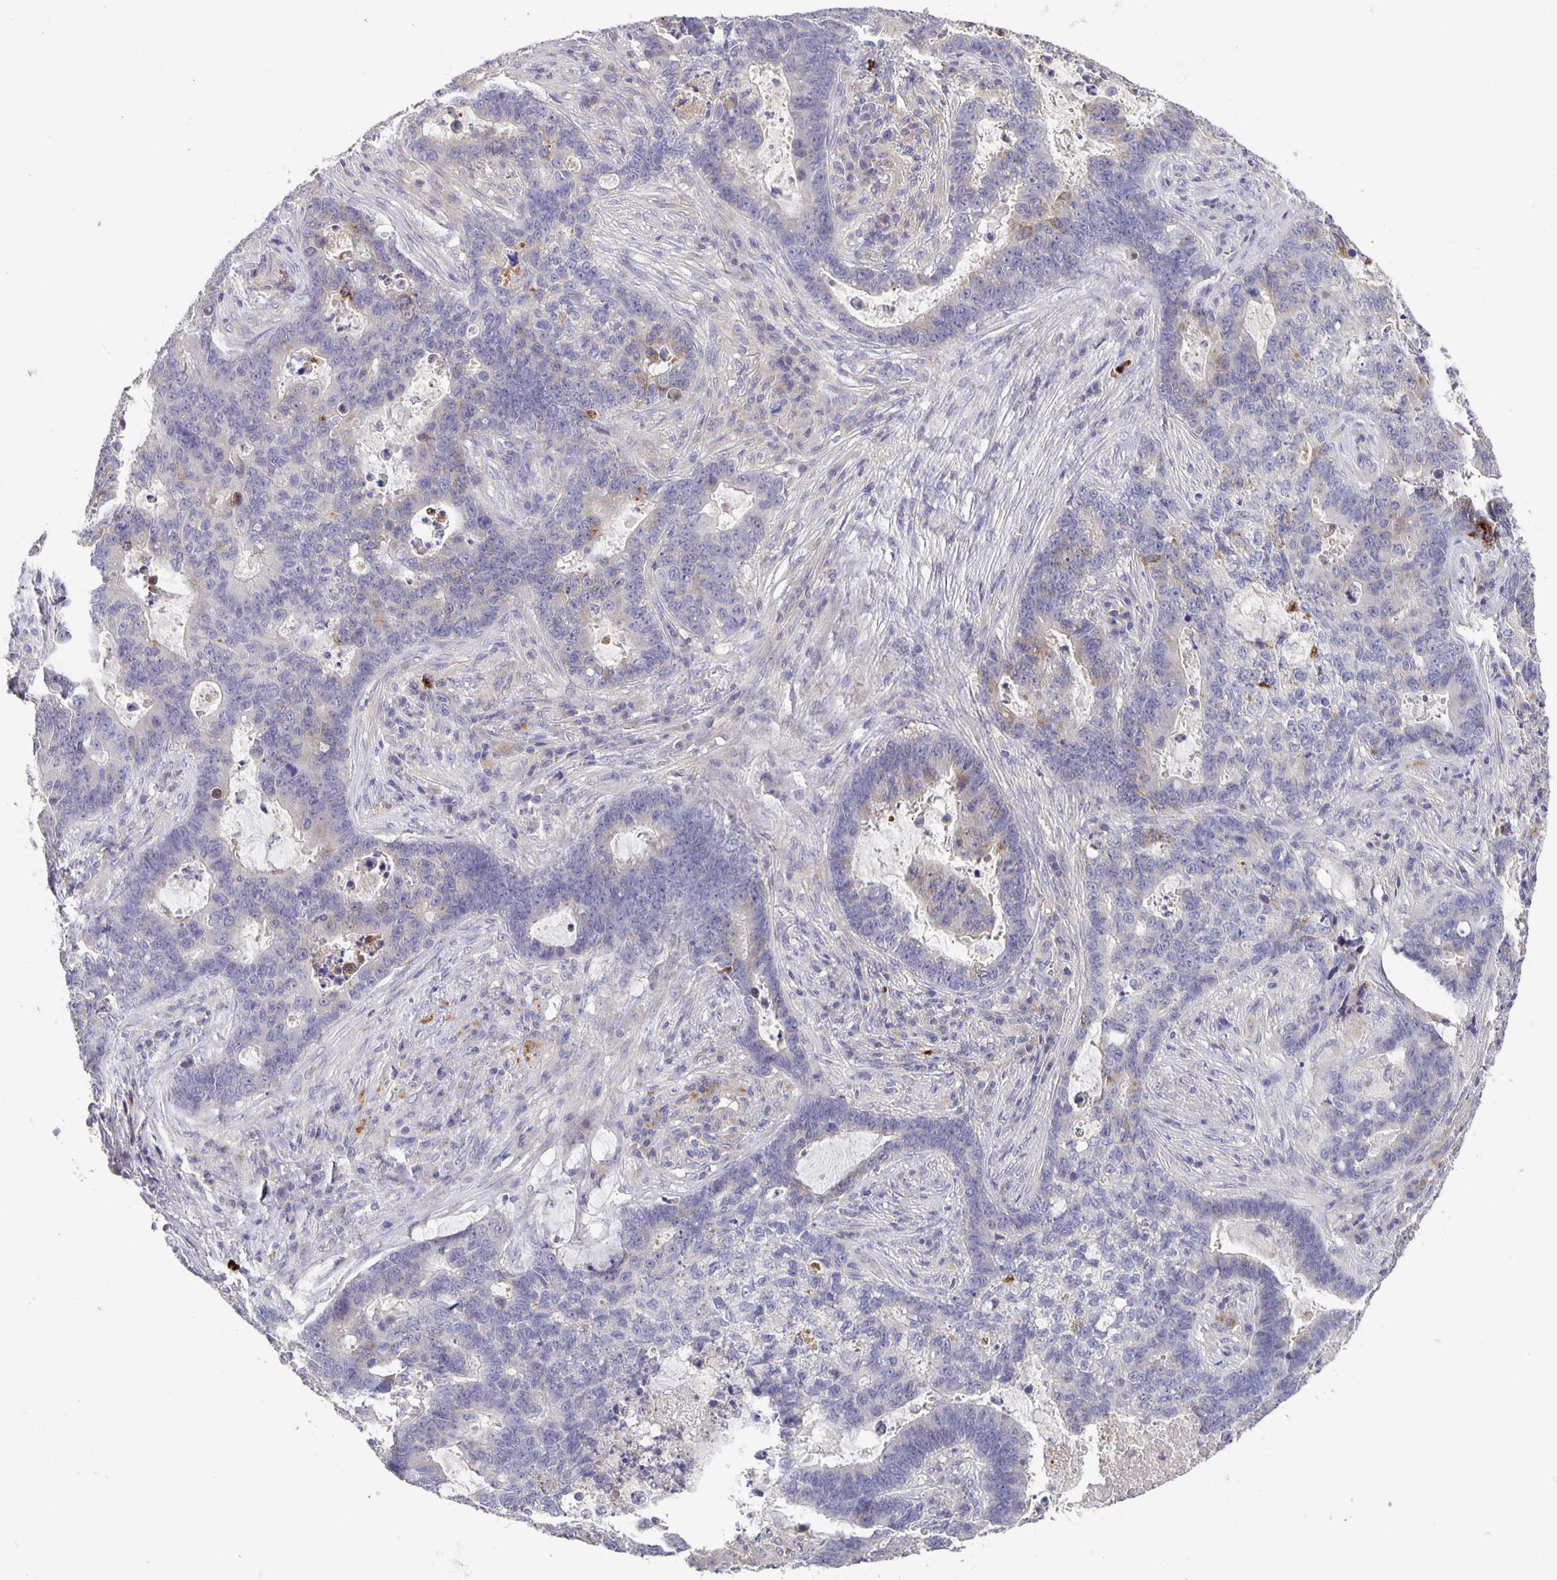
{"staining": {"intensity": "negative", "quantity": "none", "location": "none"}, "tissue": "lung cancer", "cell_type": "Tumor cells", "image_type": "cancer", "snomed": [{"axis": "morphology", "description": "Aneuploidy"}, {"axis": "morphology", "description": "Adenocarcinoma, NOS"}, {"axis": "morphology", "description": "Adenocarcinoma primary or metastatic"}, {"axis": "topography", "description": "Lung"}], "caption": "Lung cancer (adenocarcinoma) stained for a protein using immunohistochemistry shows no expression tumor cells.", "gene": "GDF15", "patient": {"sex": "female", "age": 75}}